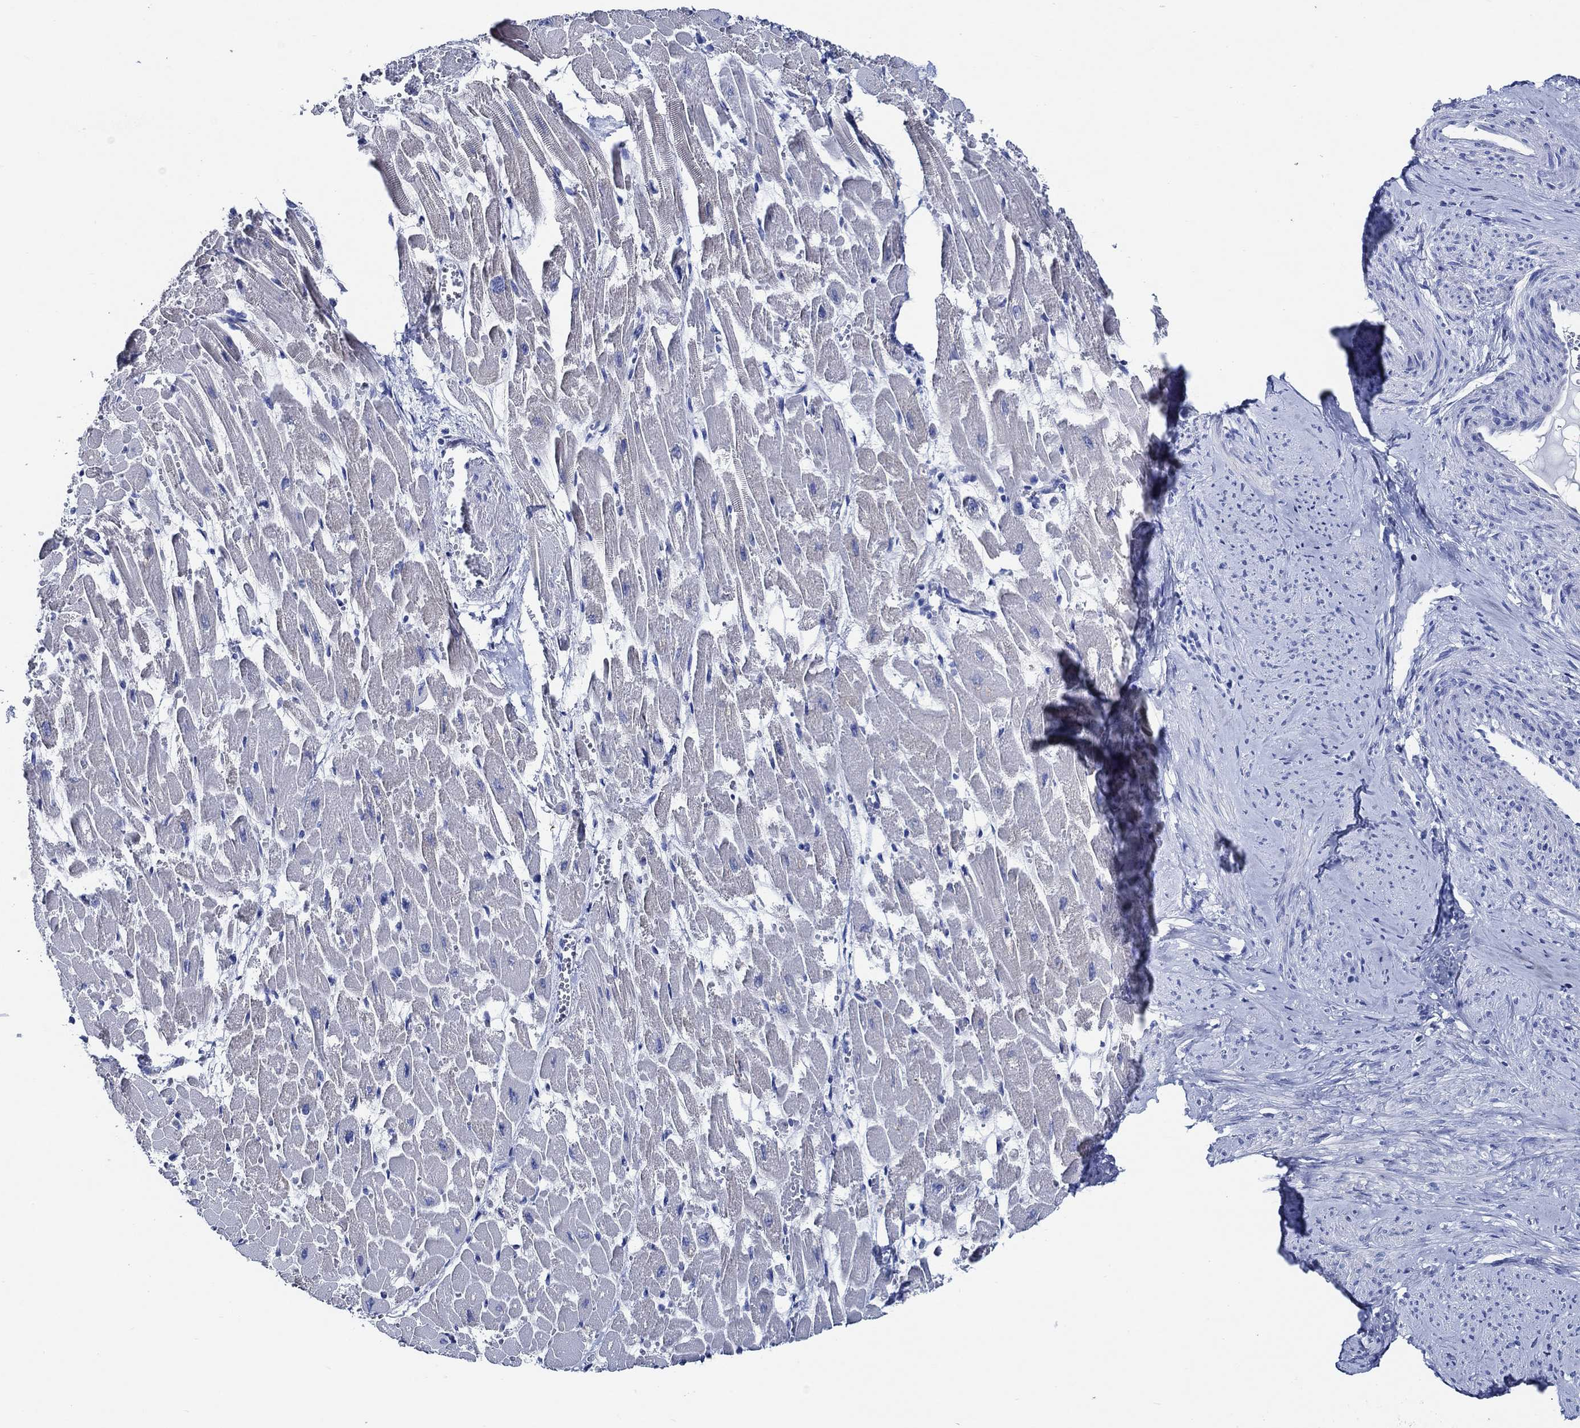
{"staining": {"intensity": "negative", "quantity": "none", "location": "none"}, "tissue": "heart muscle", "cell_type": "Cardiomyocytes", "image_type": "normal", "snomed": [{"axis": "morphology", "description": "Normal tissue, NOS"}, {"axis": "topography", "description": "Heart"}], "caption": "IHC of normal heart muscle displays no positivity in cardiomyocytes.", "gene": "WDR62", "patient": {"sex": "female", "age": 52}}